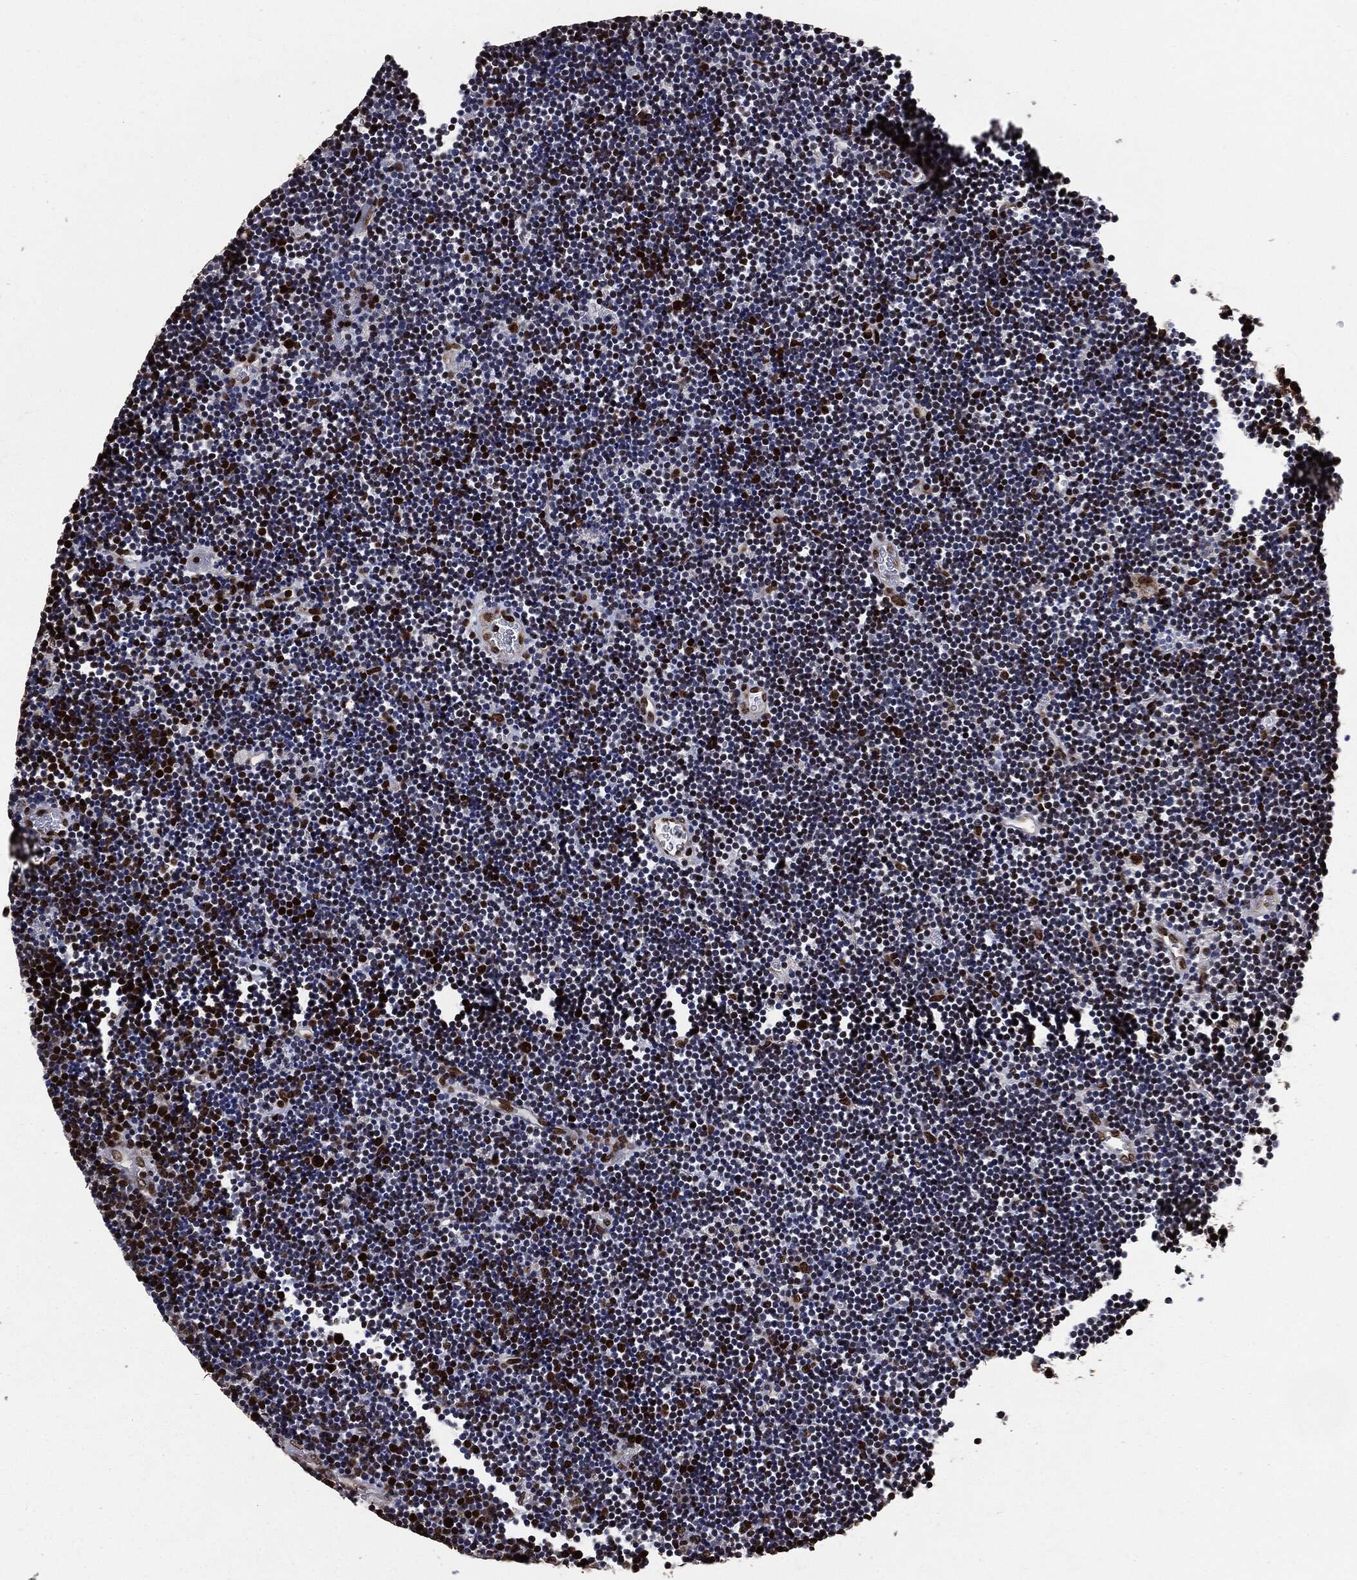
{"staining": {"intensity": "strong", "quantity": "<25%", "location": "nuclear"}, "tissue": "lymphoma", "cell_type": "Tumor cells", "image_type": "cancer", "snomed": [{"axis": "morphology", "description": "Malignant lymphoma, non-Hodgkin's type, Low grade"}, {"axis": "topography", "description": "Brain"}], "caption": "Protein staining of malignant lymphoma, non-Hodgkin's type (low-grade) tissue shows strong nuclear expression in approximately <25% of tumor cells.", "gene": "DVL2", "patient": {"sex": "female", "age": 66}}